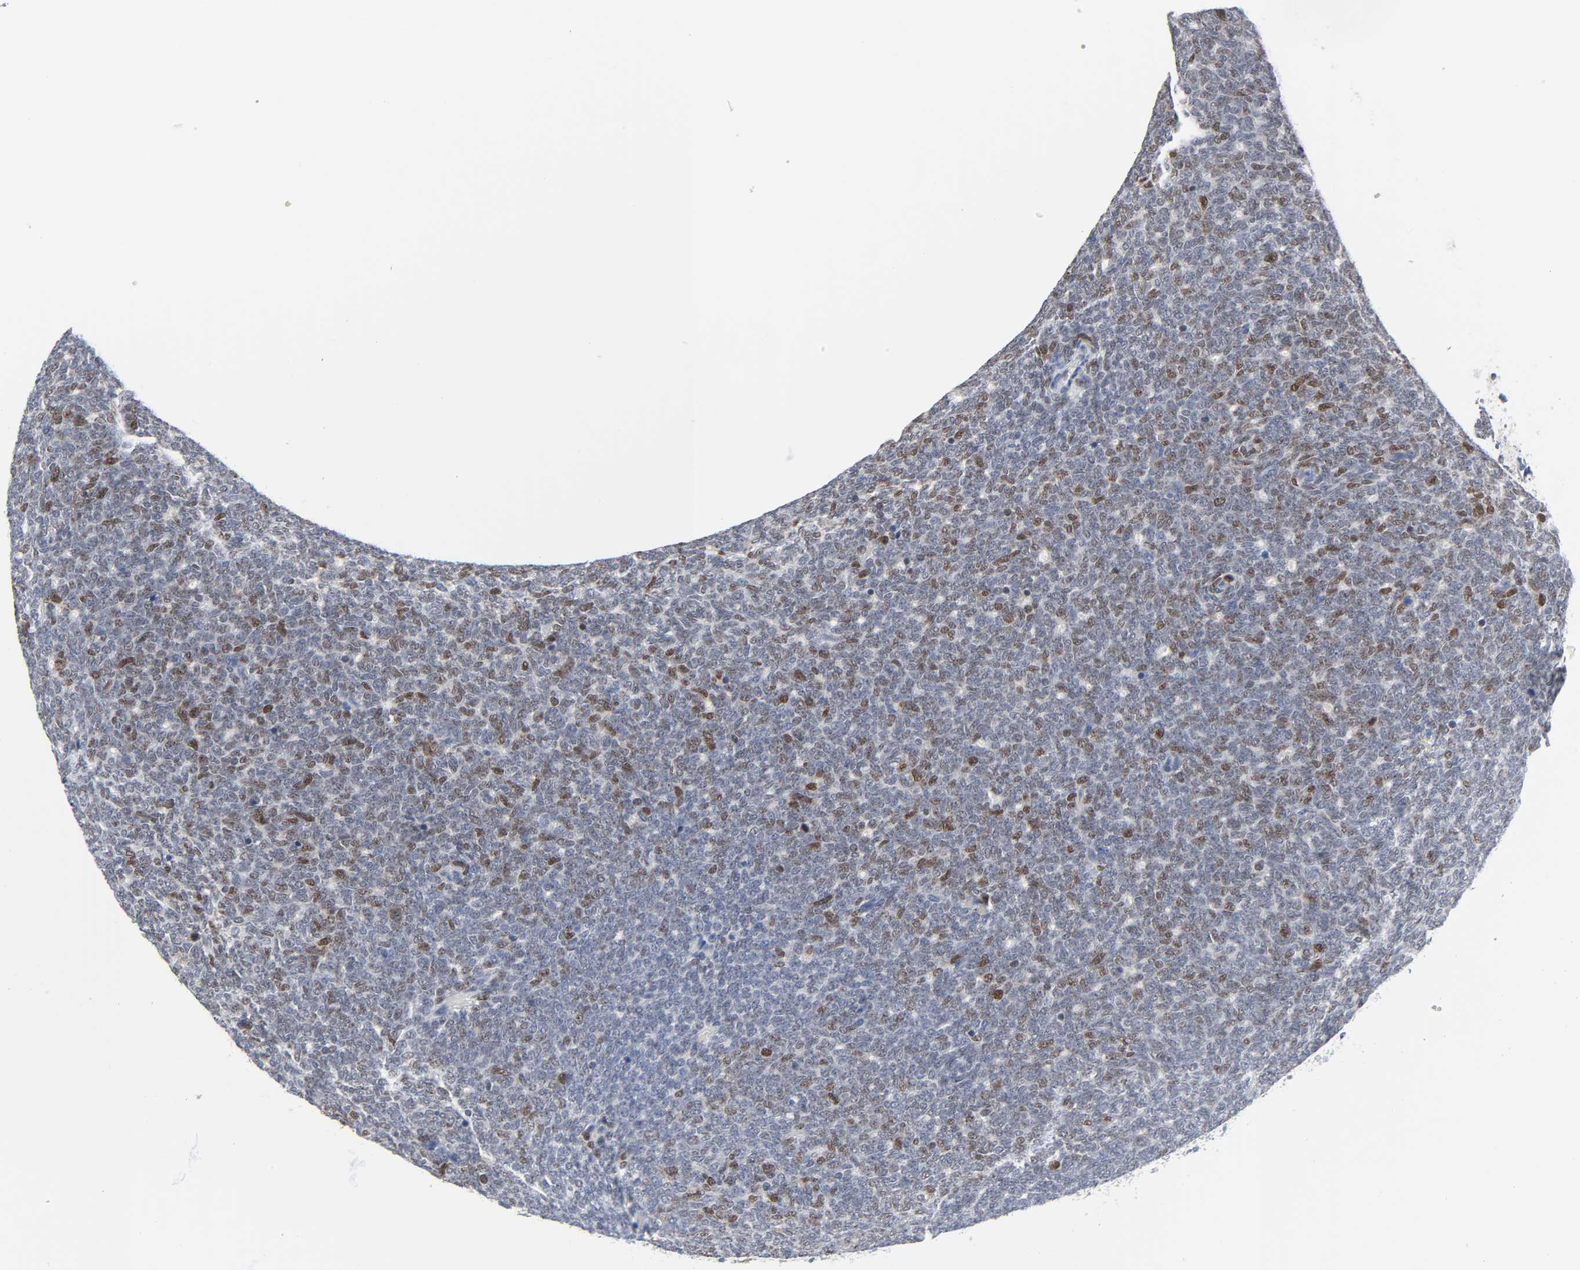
{"staining": {"intensity": "moderate", "quantity": "<25%", "location": "nuclear"}, "tissue": "renal cancer", "cell_type": "Tumor cells", "image_type": "cancer", "snomed": [{"axis": "morphology", "description": "Neoplasm, malignant, NOS"}, {"axis": "topography", "description": "Kidney"}], "caption": "Immunohistochemical staining of malignant neoplasm (renal) displays moderate nuclear protein positivity in approximately <25% of tumor cells.", "gene": "WEE1", "patient": {"sex": "male", "age": 28}}